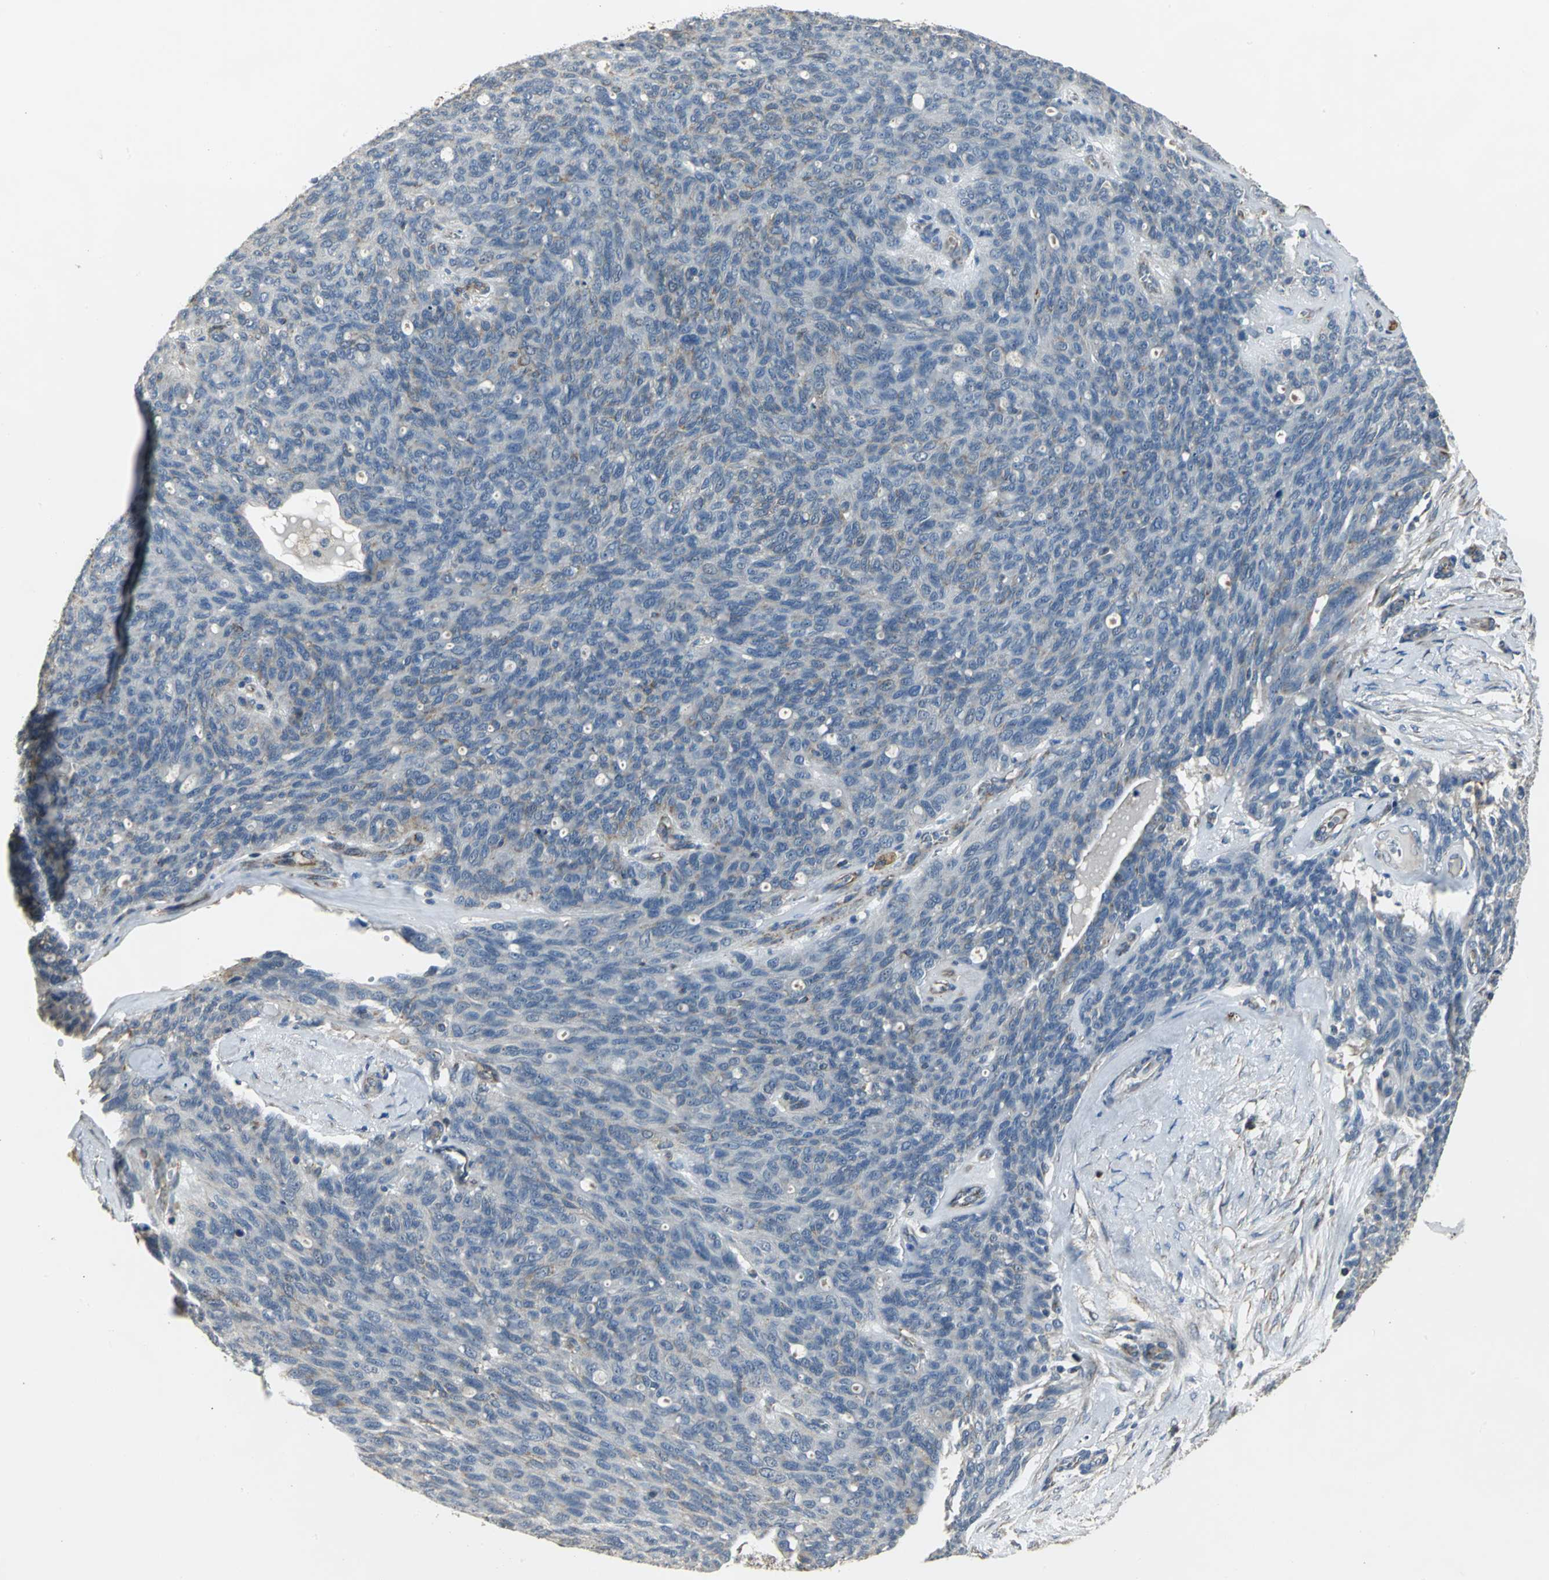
{"staining": {"intensity": "weak", "quantity": "<25%", "location": "cytoplasmic/membranous"}, "tissue": "ovarian cancer", "cell_type": "Tumor cells", "image_type": "cancer", "snomed": [{"axis": "morphology", "description": "Carcinoma, endometroid"}, {"axis": "topography", "description": "Ovary"}], "caption": "Immunohistochemistry (IHC) histopathology image of human ovarian cancer stained for a protein (brown), which demonstrates no staining in tumor cells.", "gene": "NDUFB5", "patient": {"sex": "female", "age": 60}}